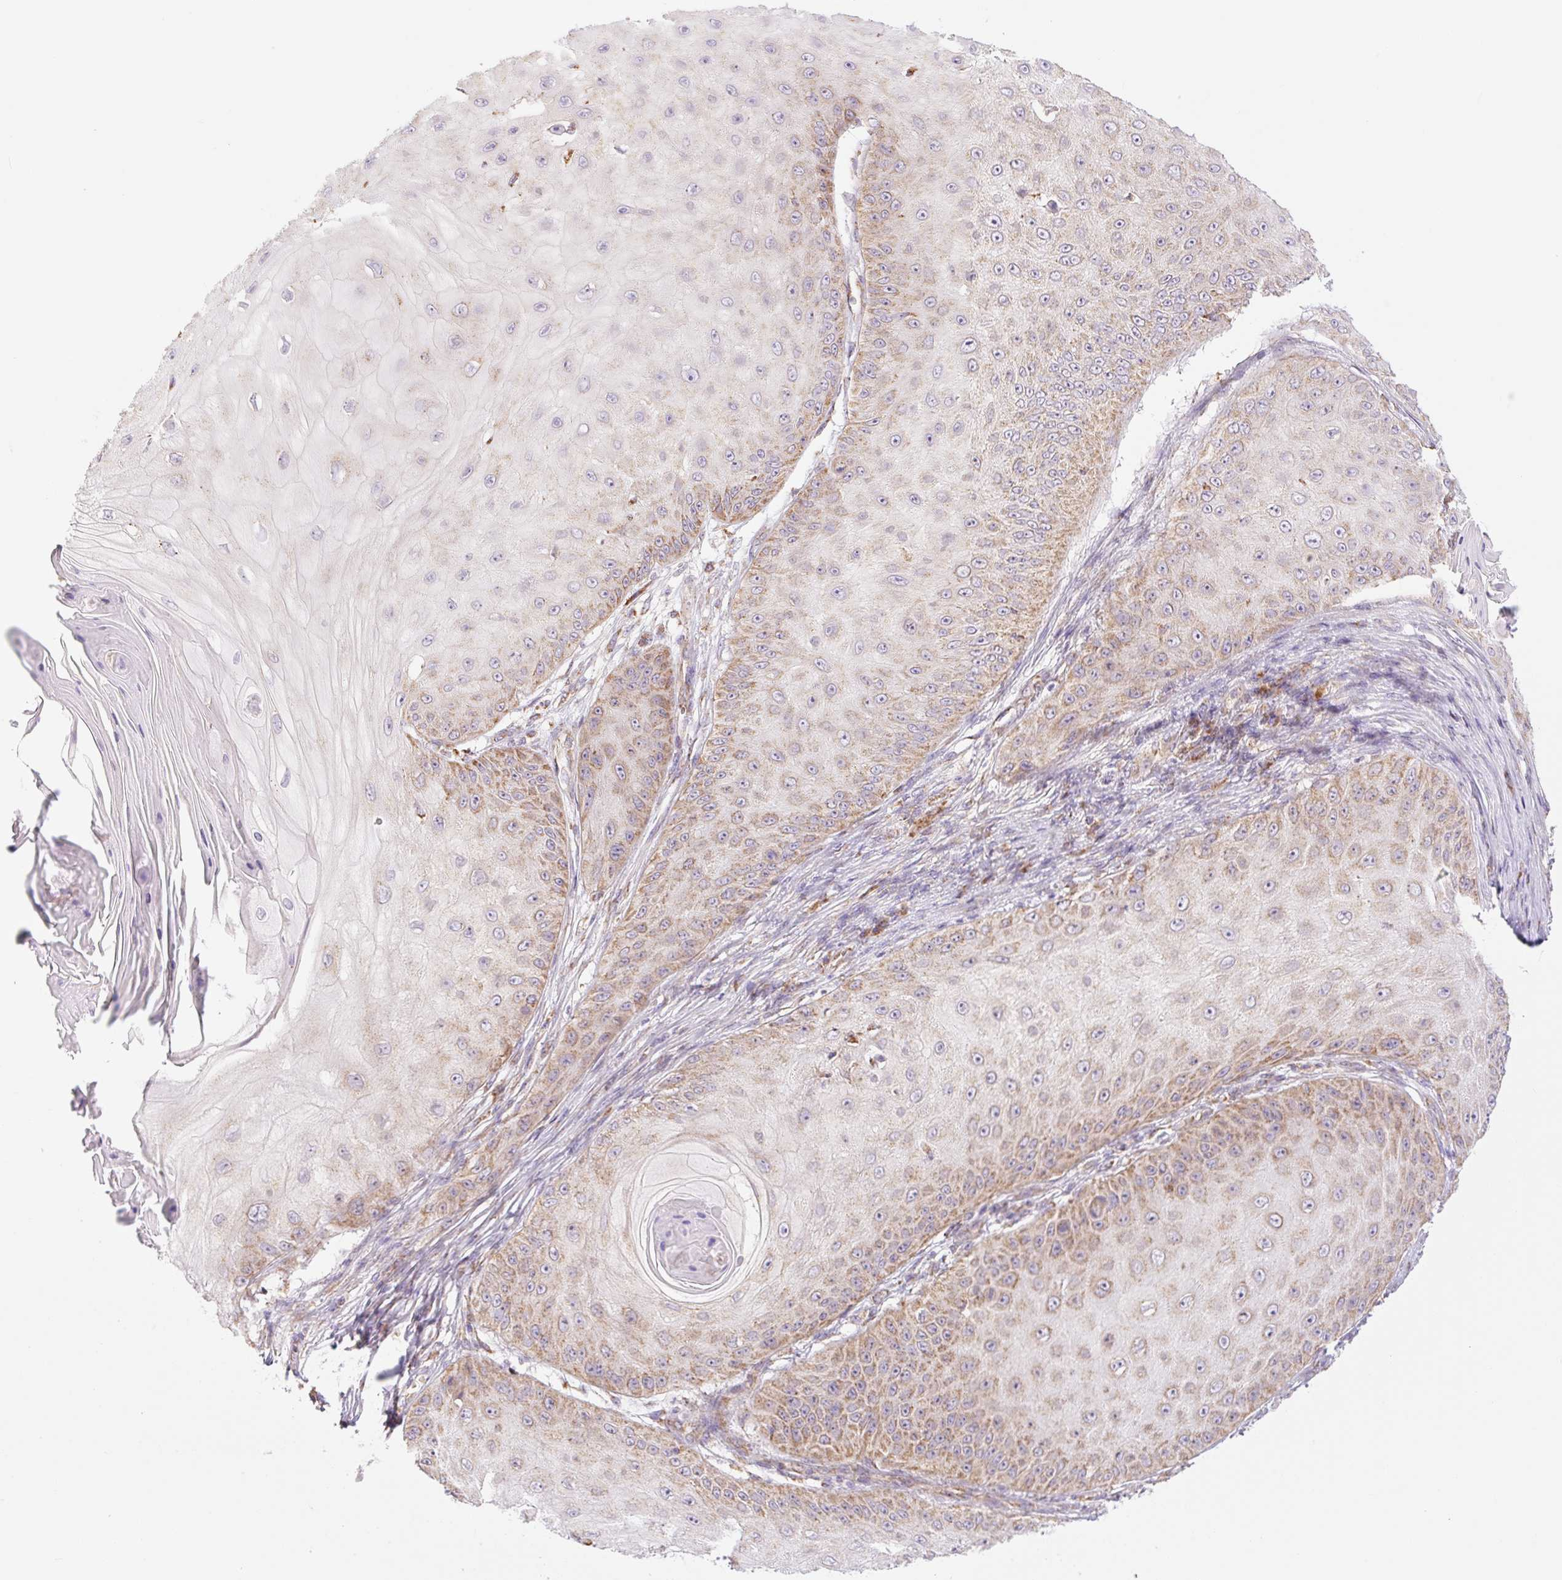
{"staining": {"intensity": "moderate", "quantity": "25%-75%", "location": "cytoplasmic/membranous"}, "tissue": "skin cancer", "cell_type": "Tumor cells", "image_type": "cancer", "snomed": [{"axis": "morphology", "description": "Squamous cell carcinoma, NOS"}, {"axis": "topography", "description": "Skin"}], "caption": "Tumor cells reveal moderate cytoplasmic/membranous positivity in about 25%-75% of cells in skin squamous cell carcinoma.", "gene": "GOSR2", "patient": {"sex": "male", "age": 70}}